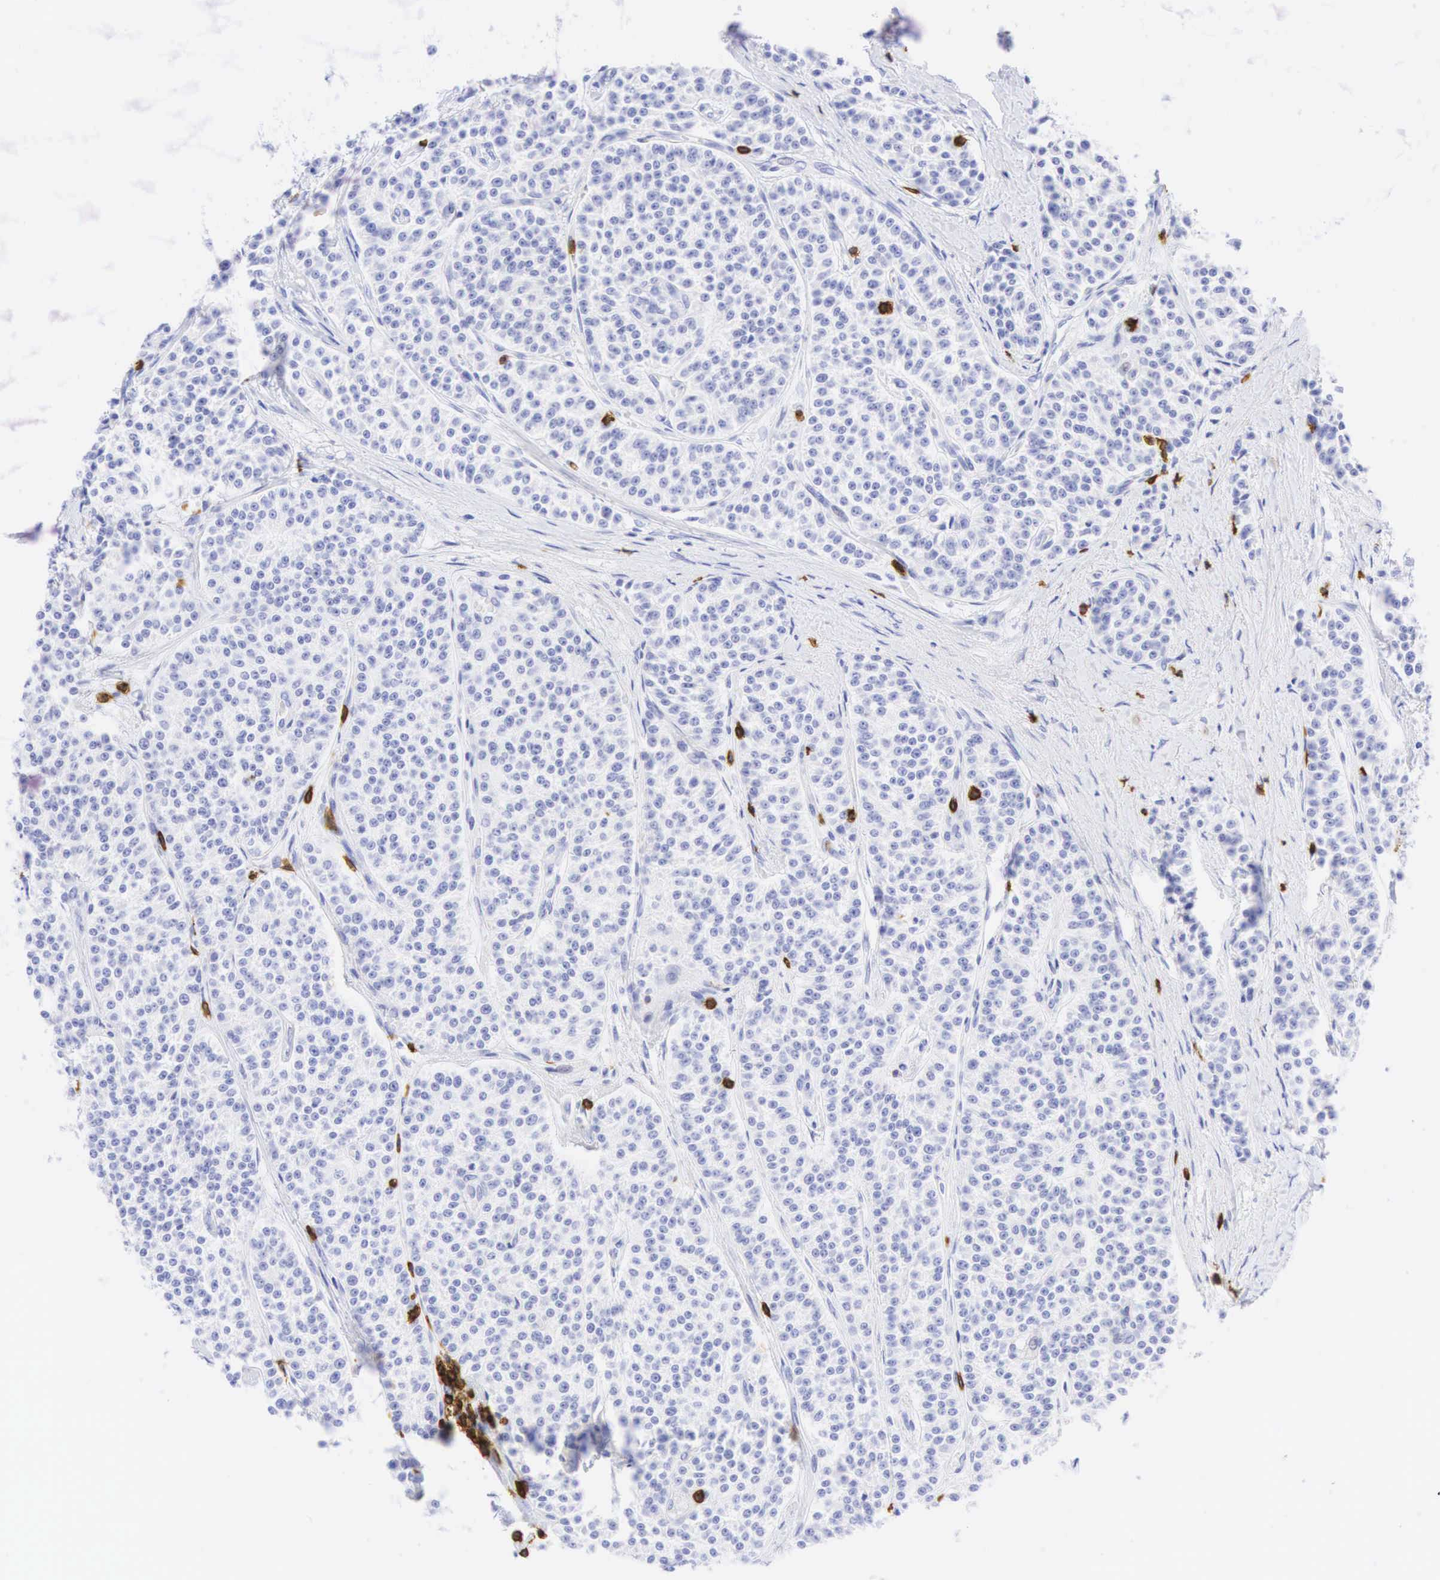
{"staining": {"intensity": "negative", "quantity": "none", "location": "none"}, "tissue": "carcinoid", "cell_type": "Tumor cells", "image_type": "cancer", "snomed": [{"axis": "morphology", "description": "Carcinoid, malignant, NOS"}, {"axis": "topography", "description": "Stomach"}], "caption": "Human carcinoid stained for a protein using immunohistochemistry shows no staining in tumor cells.", "gene": "CD8A", "patient": {"sex": "female", "age": 76}}